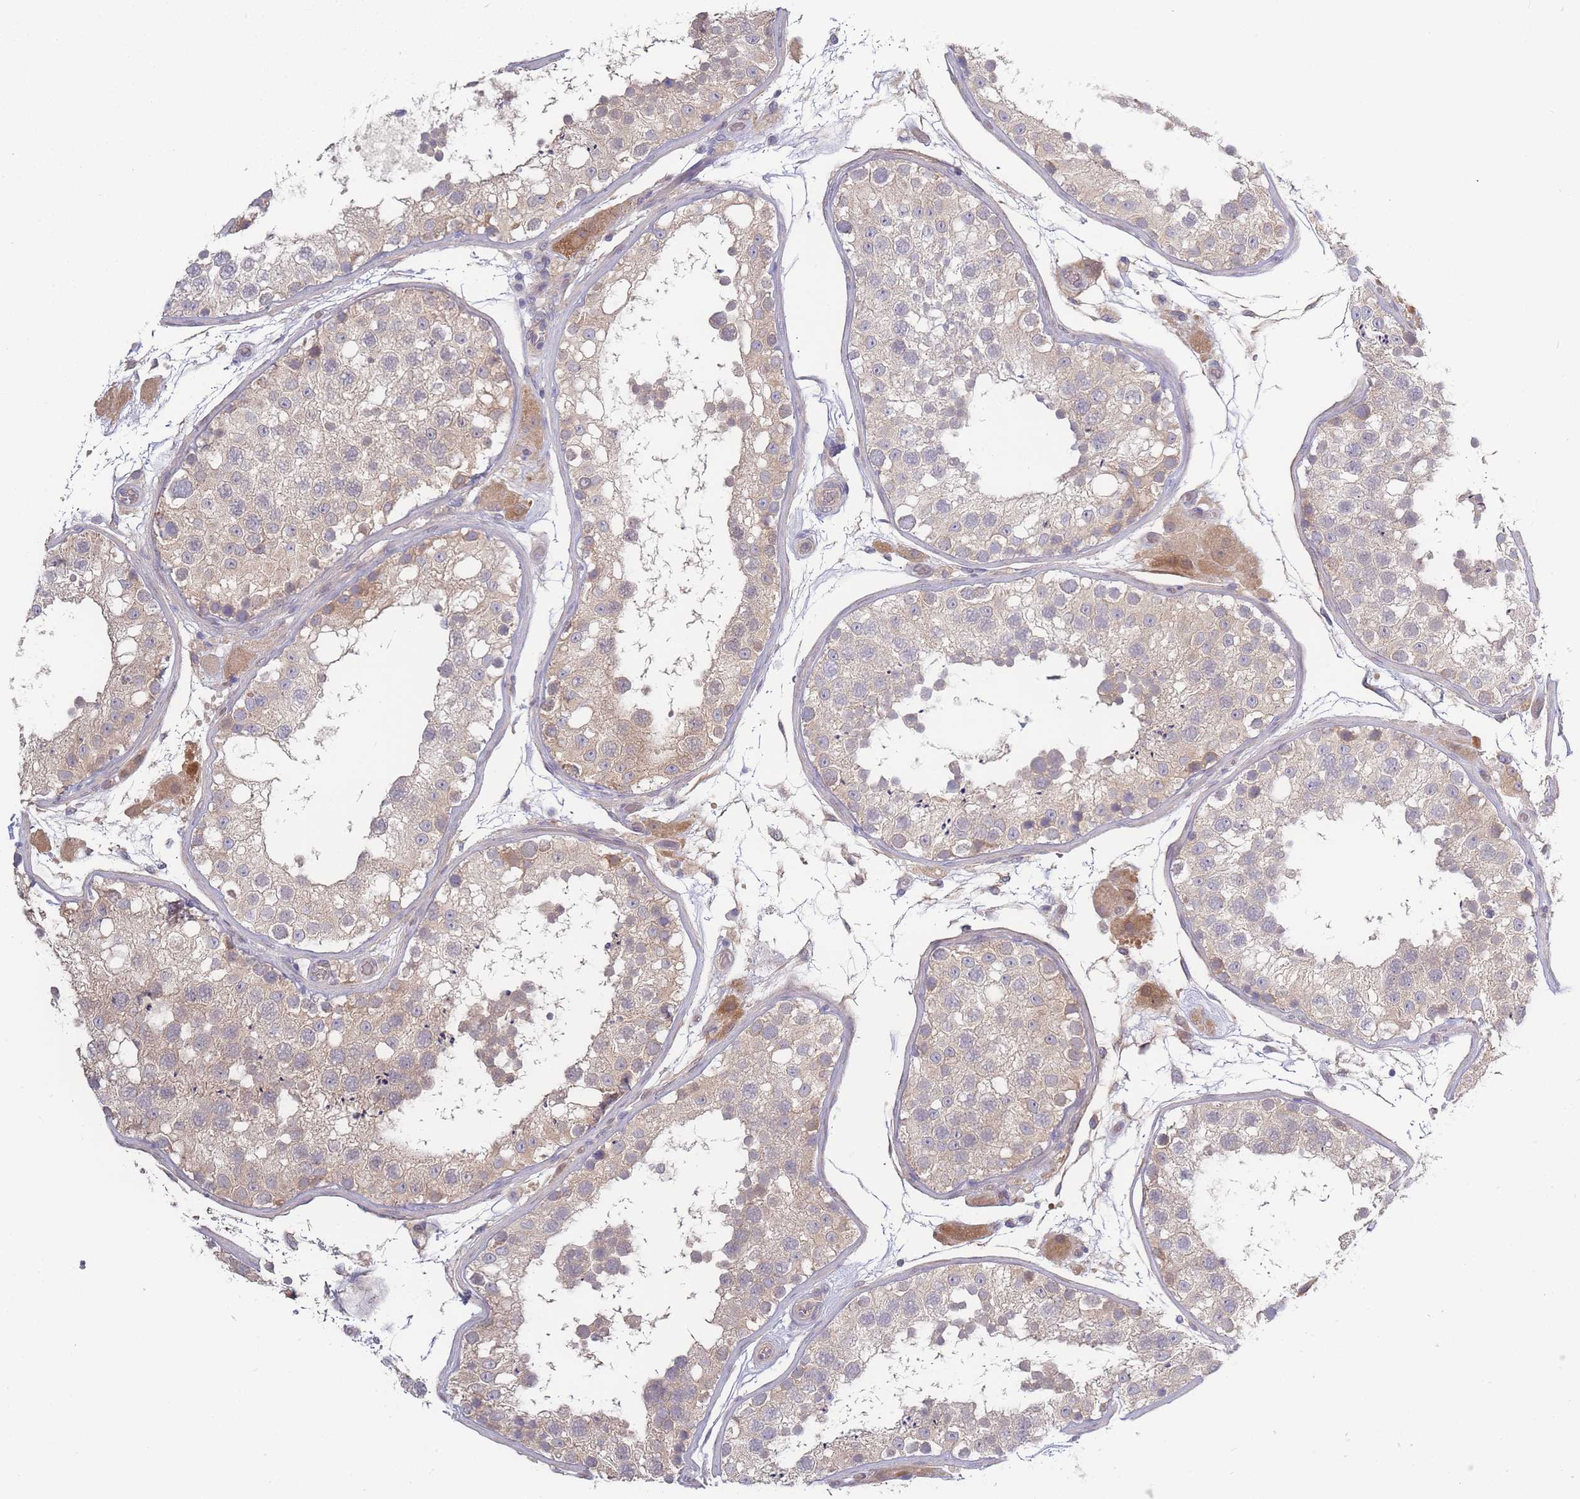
{"staining": {"intensity": "weak", "quantity": "25%-75%", "location": "cytoplasmic/membranous"}, "tissue": "testis", "cell_type": "Cells in seminiferous ducts", "image_type": "normal", "snomed": [{"axis": "morphology", "description": "Normal tissue, NOS"}, {"axis": "topography", "description": "Testis"}], "caption": "A high-resolution photomicrograph shows immunohistochemistry (IHC) staining of benign testis, which demonstrates weak cytoplasmic/membranous staining in about 25%-75% of cells in seminiferous ducts.", "gene": "SPHKAP", "patient": {"sex": "male", "age": 26}}